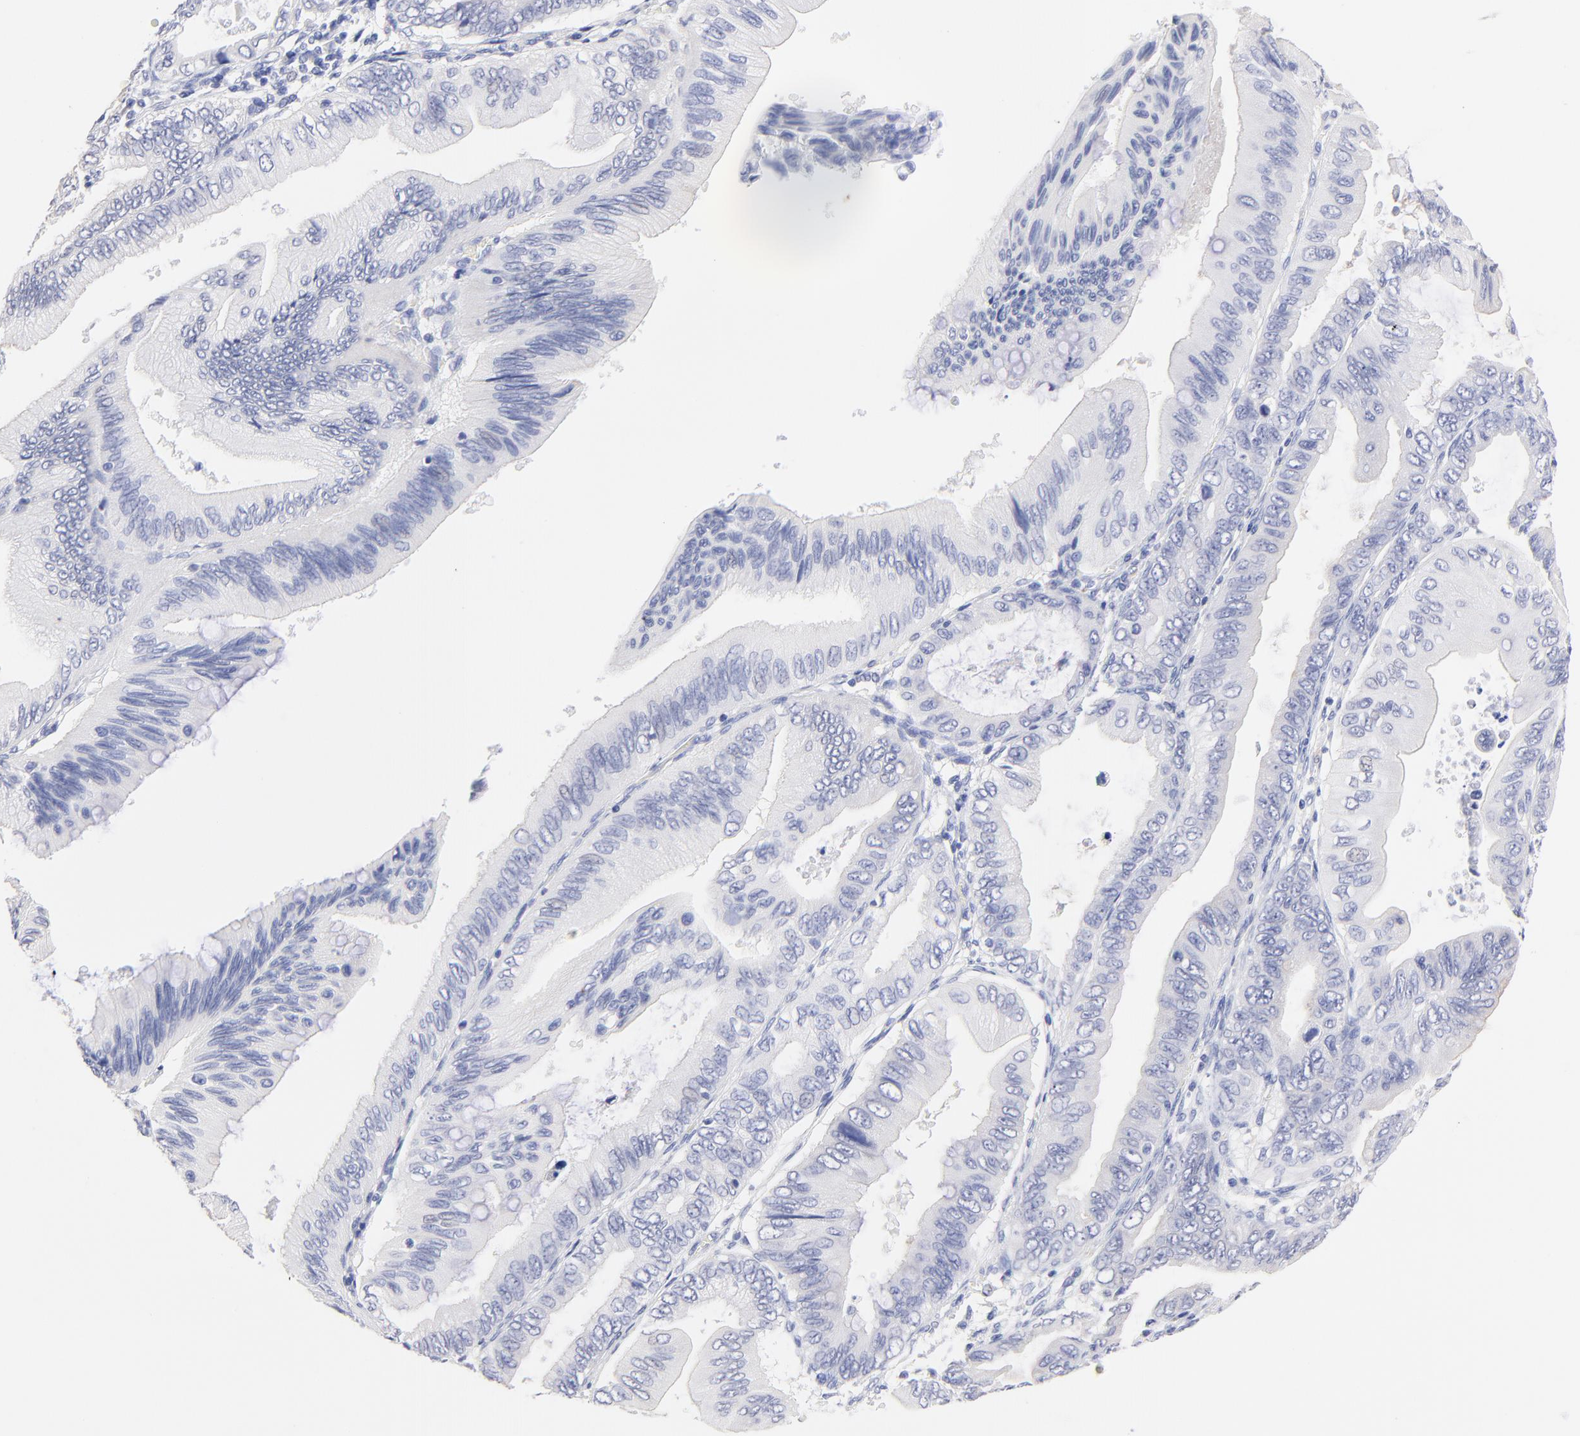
{"staining": {"intensity": "negative", "quantity": "none", "location": "none"}, "tissue": "pancreatic cancer", "cell_type": "Tumor cells", "image_type": "cancer", "snomed": [{"axis": "morphology", "description": "Adenocarcinoma, NOS"}, {"axis": "topography", "description": "Pancreas"}], "caption": "Pancreatic cancer (adenocarcinoma) stained for a protein using immunohistochemistry shows no staining tumor cells.", "gene": "CFAP57", "patient": {"sex": "female", "age": 66}}